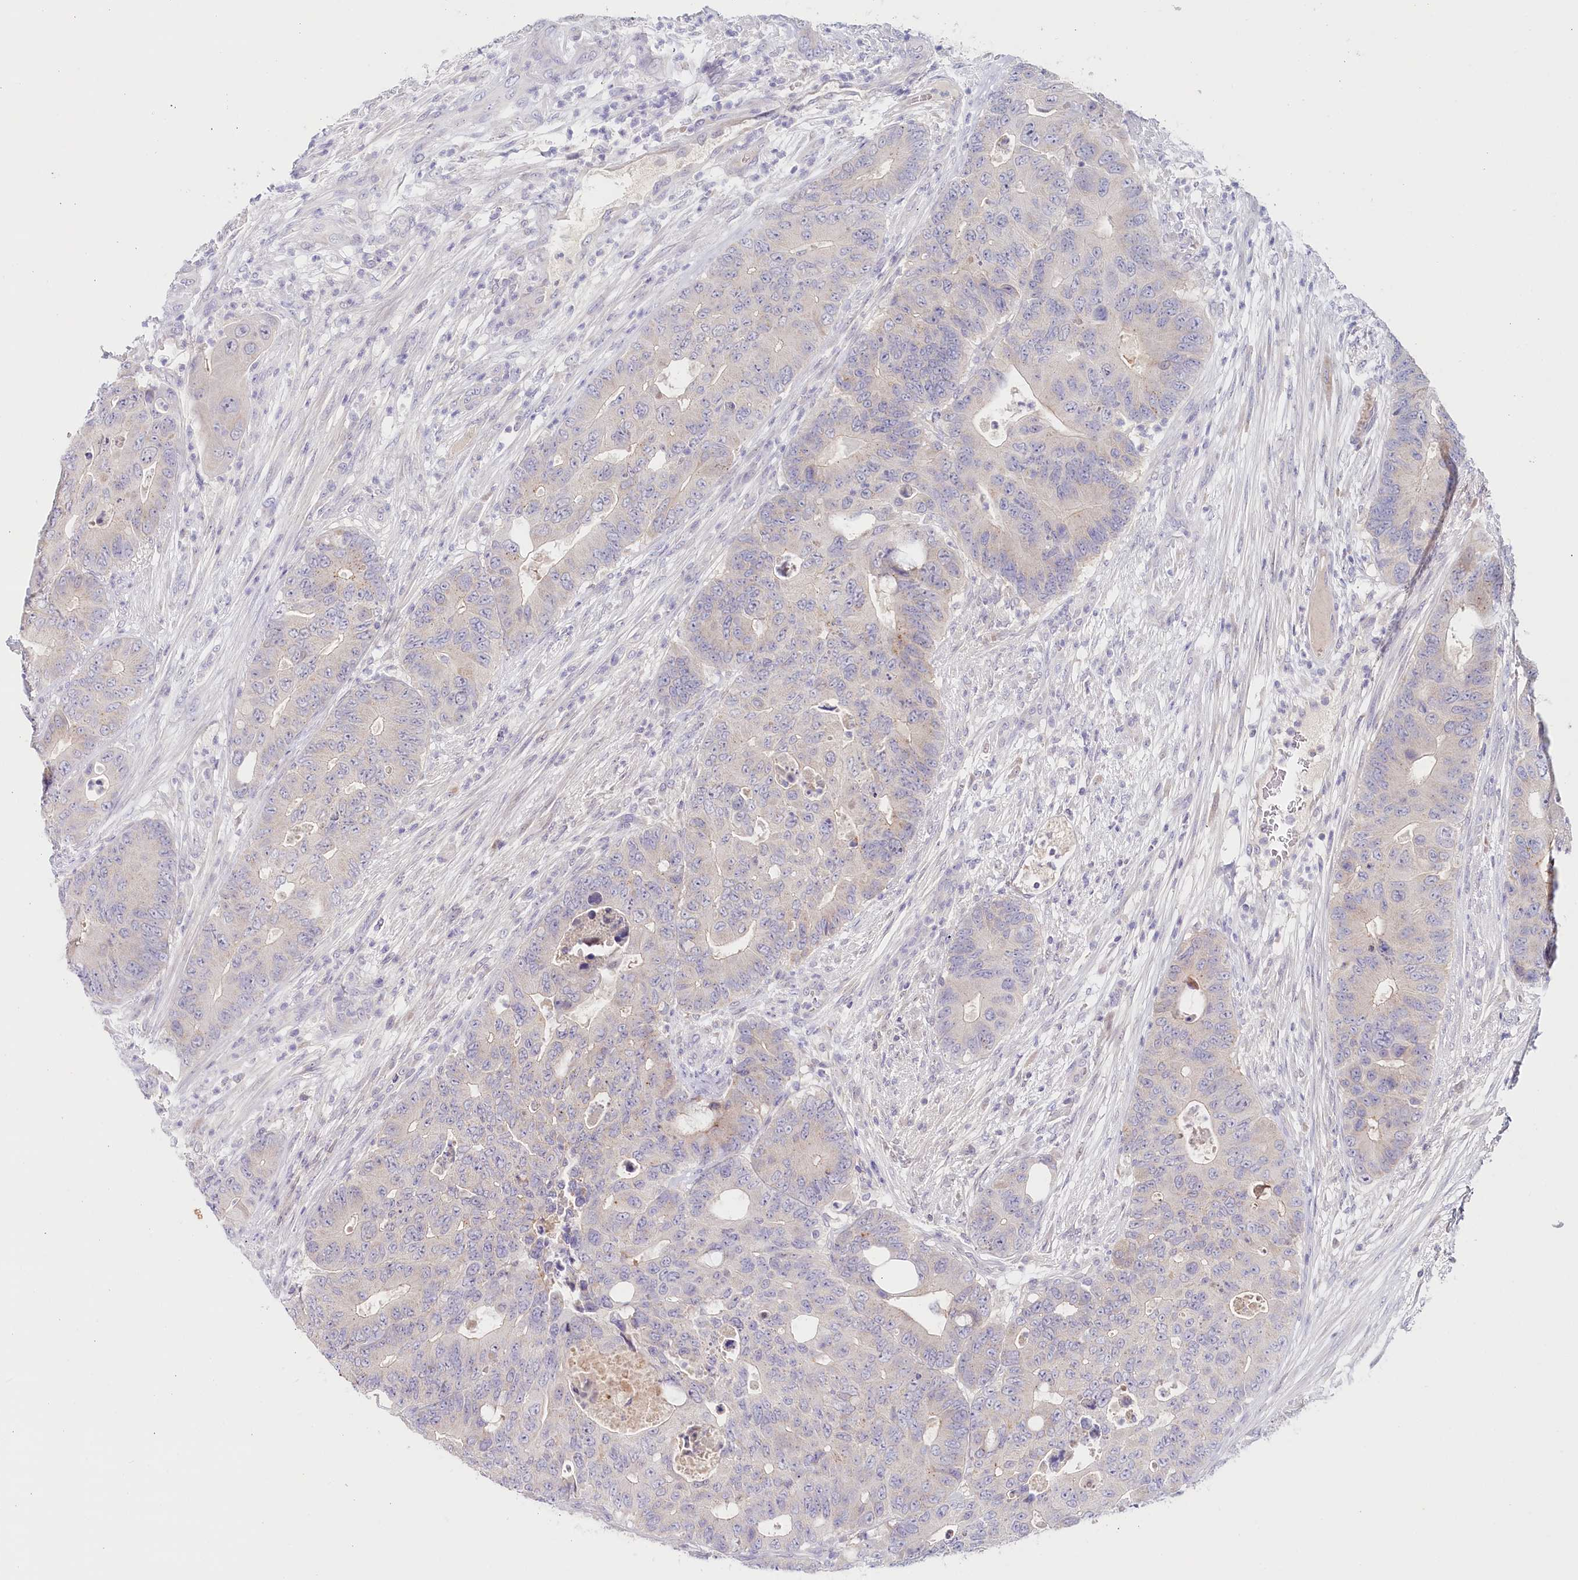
{"staining": {"intensity": "negative", "quantity": "none", "location": "none"}, "tissue": "colorectal cancer", "cell_type": "Tumor cells", "image_type": "cancer", "snomed": [{"axis": "morphology", "description": "Adenocarcinoma, NOS"}, {"axis": "topography", "description": "Colon"}], "caption": "Tumor cells show no significant protein staining in colorectal cancer.", "gene": "PSAPL1", "patient": {"sex": "male", "age": 71}}